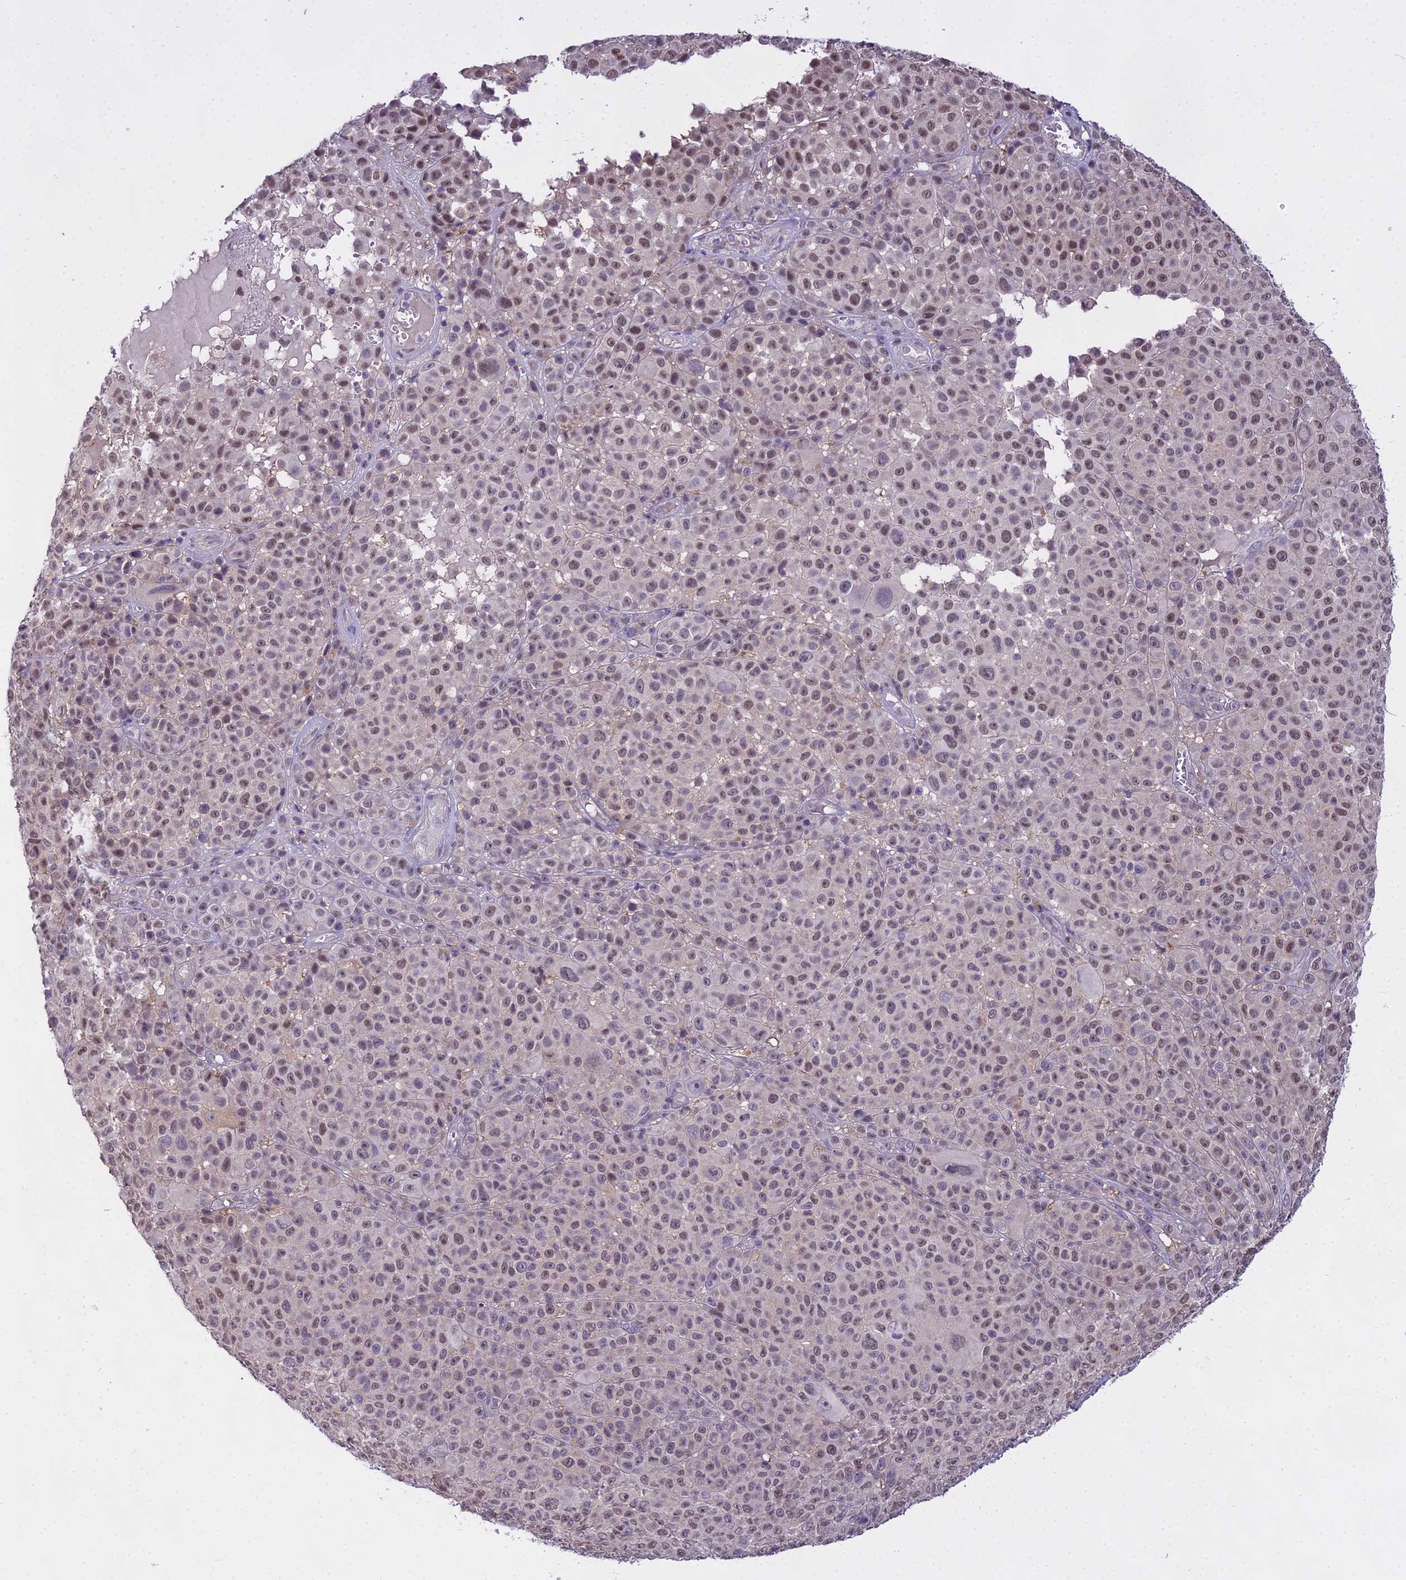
{"staining": {"intensity": "moderate", "quantity": ">75%", "location": "nuclear"}, "tissue": "melanoma", "cell_type": "Tumor cells", "image_type": "cancer", "snomed": [{"axis": "morphology", "description": "Malignant melanoma, NOS"}, {"axis": "topography", "description": "Skin"}], "caption": "Moderate nuclear staining is identified in about >75% of tumor cells in malignant melanoma.", "gene": "MAT2A", "patient": {"sex": "female", "age": 94}}